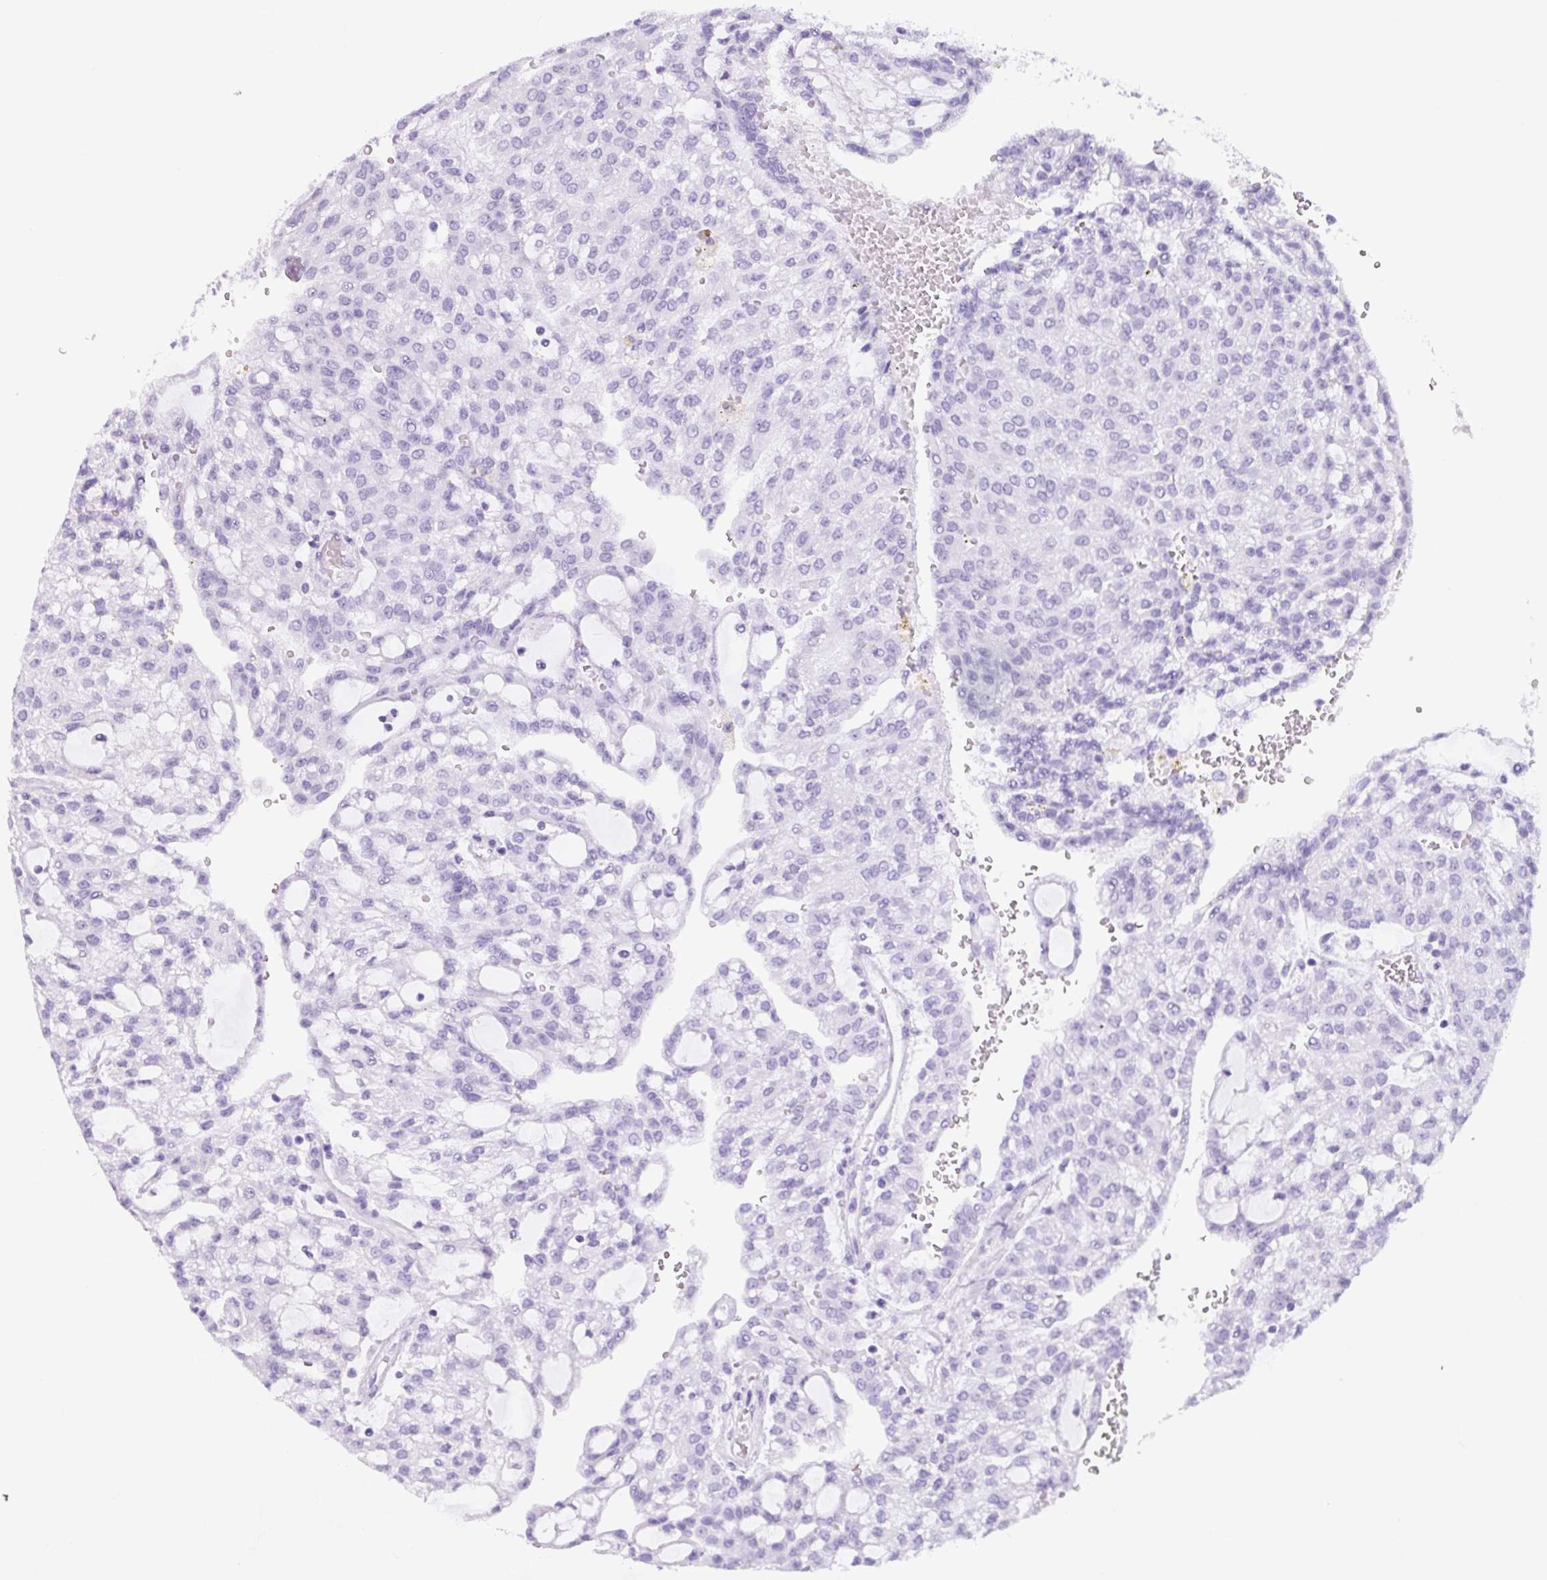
{"staining": {"intensity": "negative", "quantity": "none", "location": "none"}, "tissue": "renal cancer", "cell_type": "Tumor cells", "image_type": "cancer", "snomed": [{"axis": "morphology", "description": "Adenocarcinoma, NOS"}, {"axis": "topography", "description": "Kidney"}], "caption": "An IHC image of renal cancer (adenocarcinoma) is shown. There is no staining in tumor cells of renal cancer (adenocarcinoma).", "gene": "FZD5", "patient": {"sex": "male", "age": 63}}